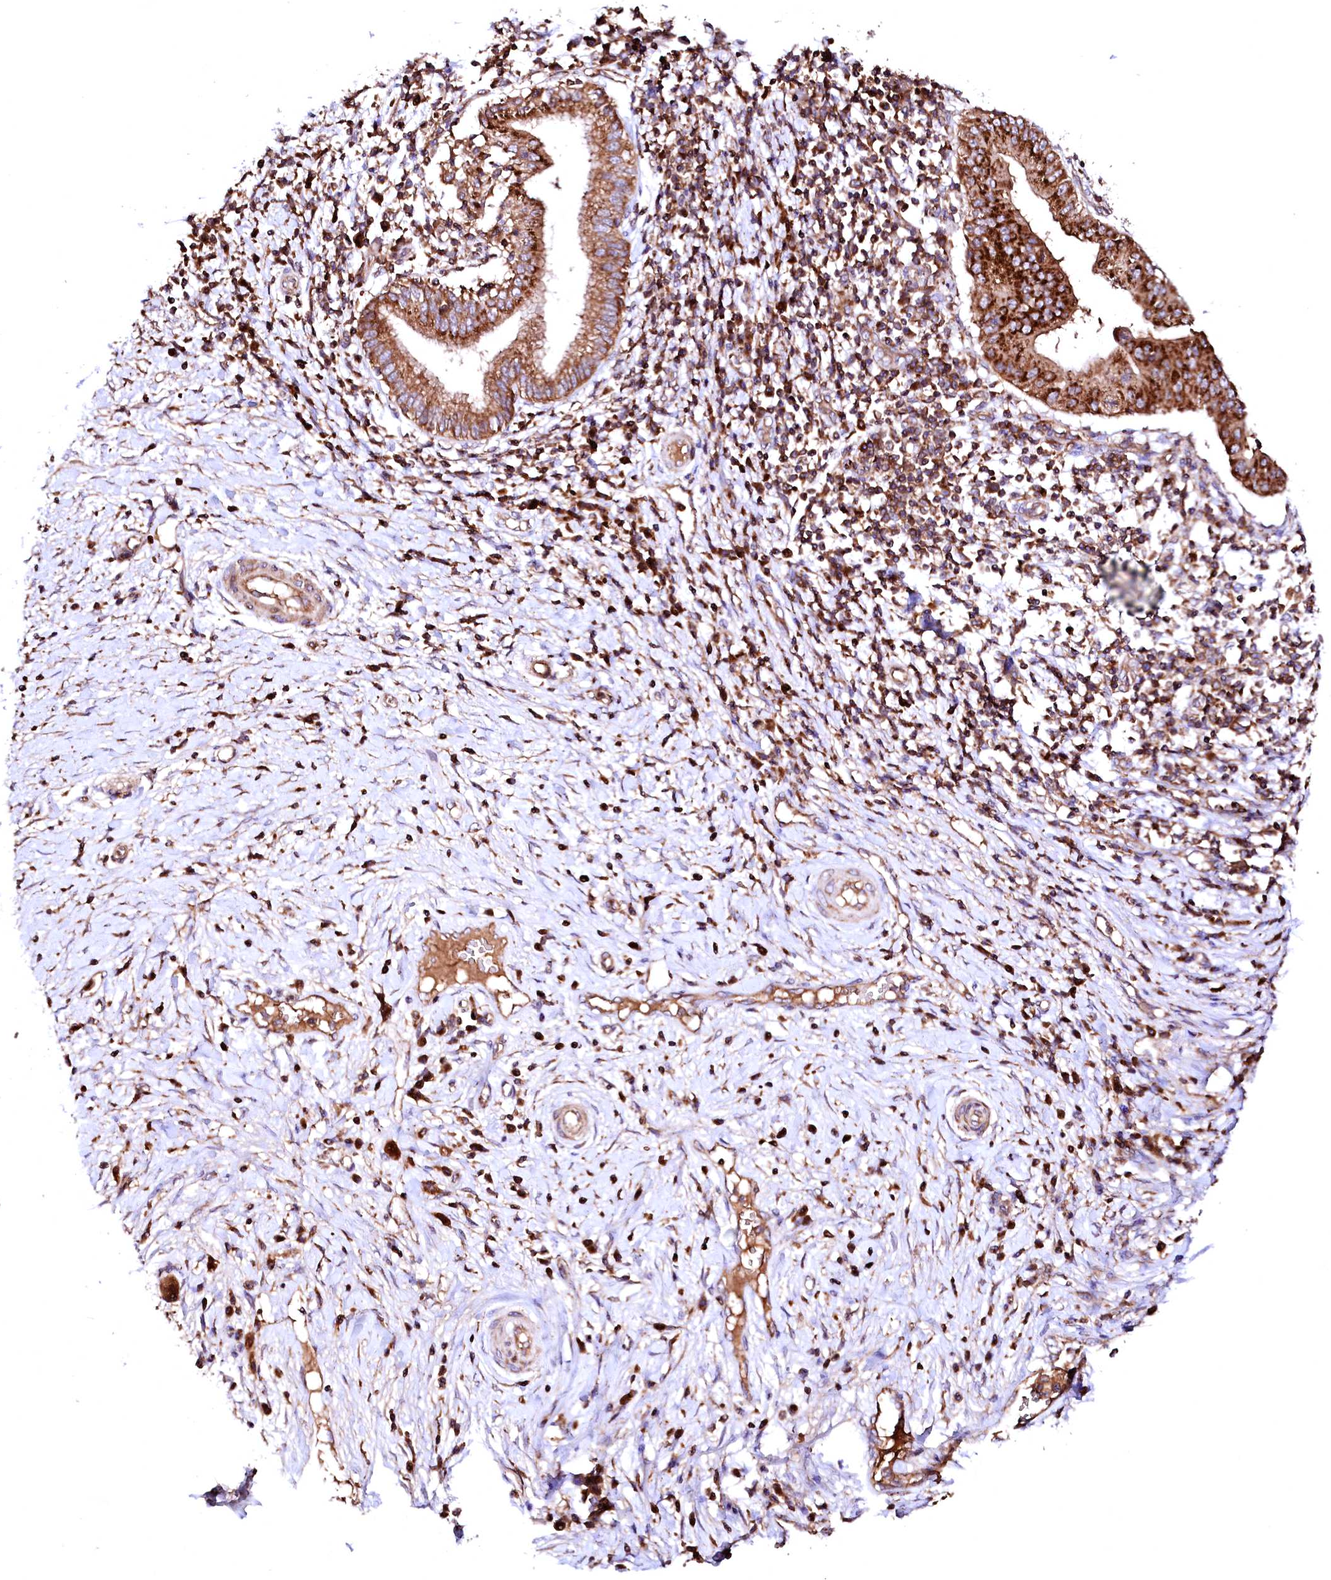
{"staining": {"intensity": "strong", "quantity": ">75%", "location": "cytoplasmic/membranous"}, "tissue": "pancreatic cancer", "cell_type": "Tumor cells", "image_type": "cancer", "snomed": [{"axis": "morphology", "description": "Adenocarcinoma, NOS"}, {"axis": "topography", "description": "Pancreas"}], "caption": "Human pancreatic cancer (adenocarcinoma) stained with a brown dye shows strong cytoplasmic/membranous positive positivity in about >75% of tumor cells.", "gene": "ST3GAL1", "patient": {"sex": "male", "age": 68}}